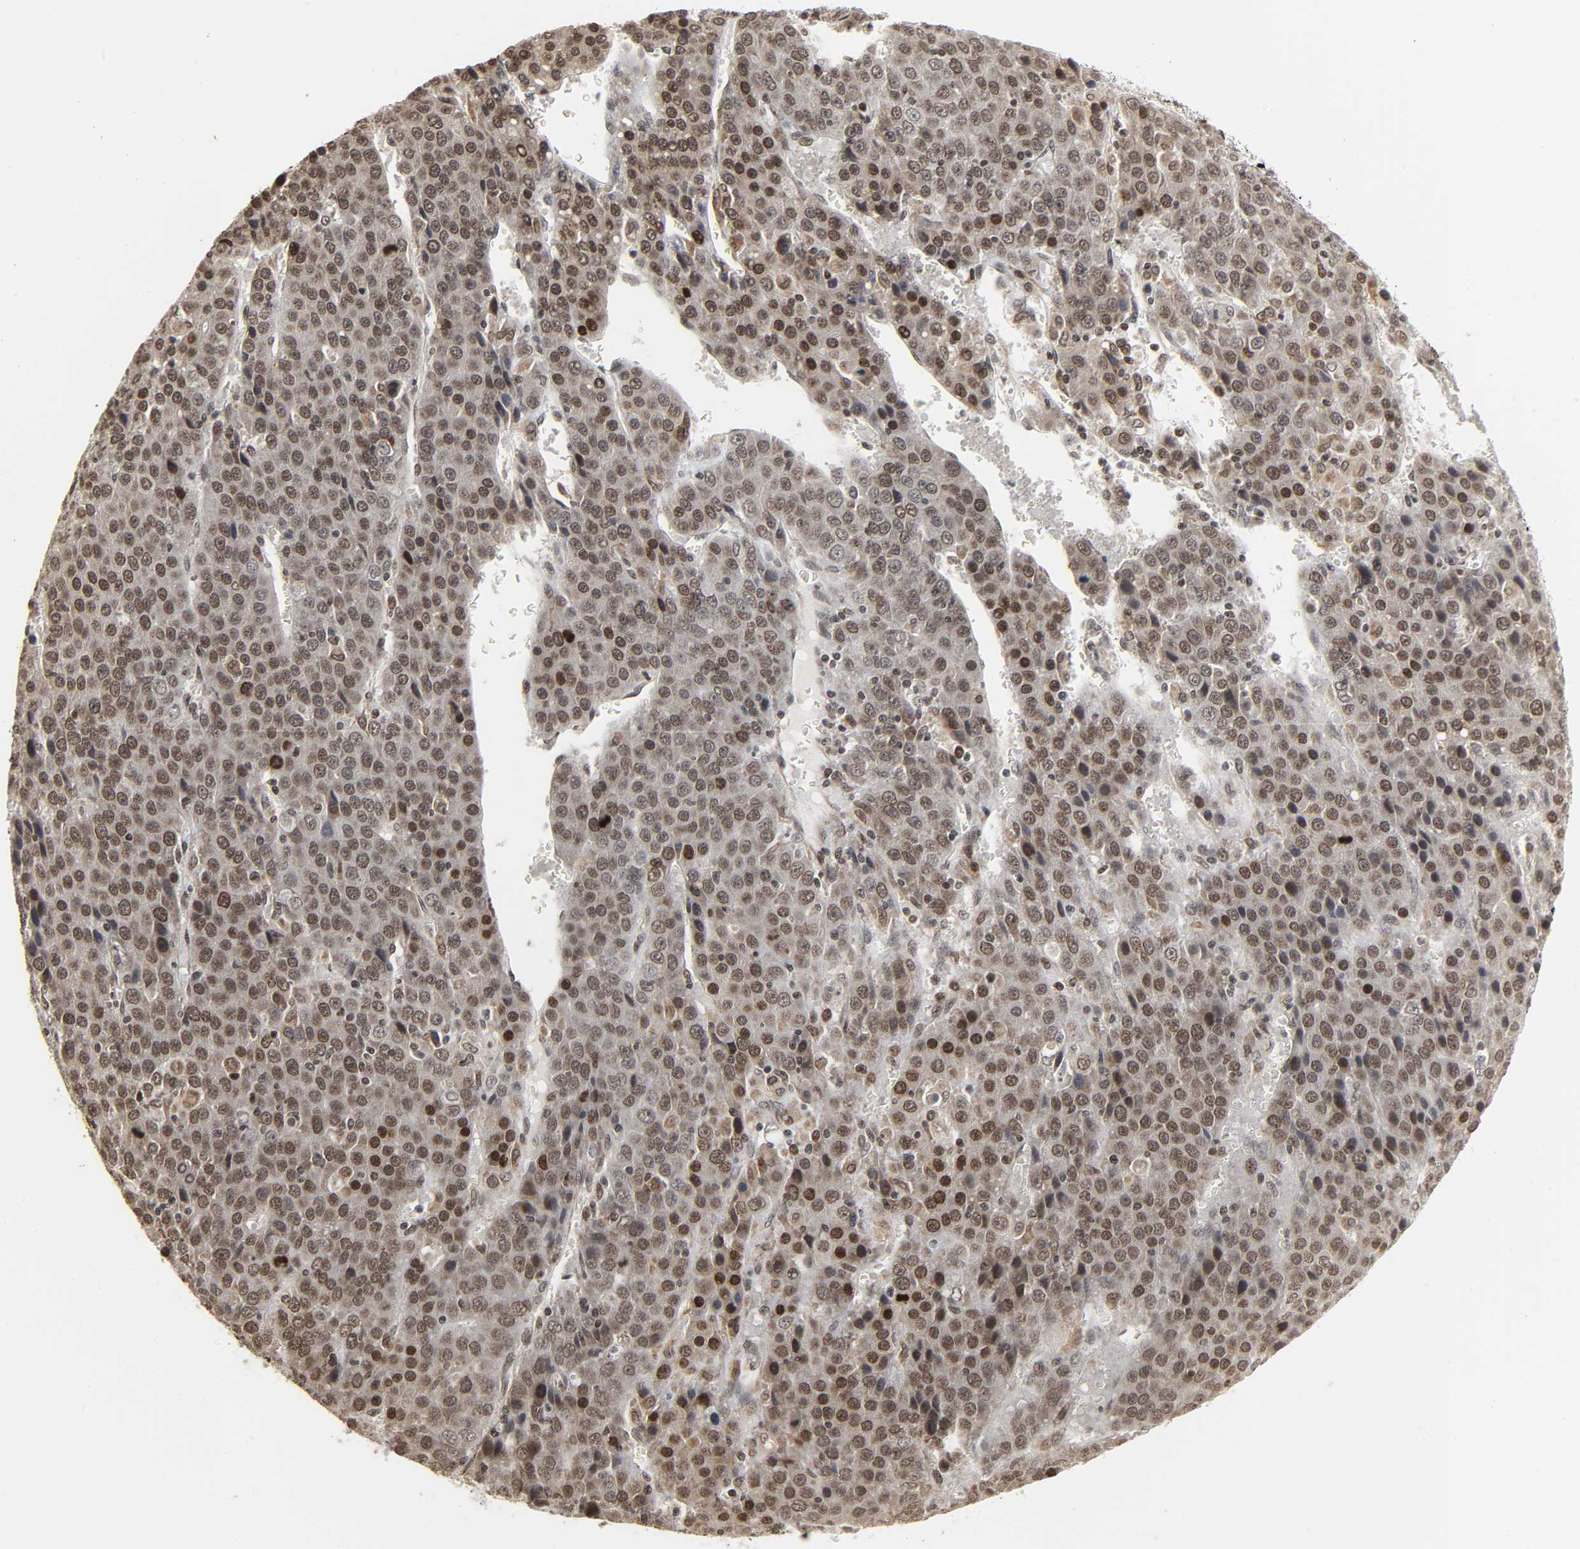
{"staining": {"intensity": "moderate", "quantity": "25%-75%", "location": "cytoplasmic/membranous"}, "tissue": "liver cancer", "cell_type": "Tumor cells", "image_type": "cancer", "snomed": [{"axis": "morphology", "description": "Carcinoma, Hepatocellular, NOS"}, {"axis": "topography", "description": "Liver"}], "caption": "Immunohistochemistry (IHC) micrograph of neoplastic tissue: human hepatocellular carcinoma (liver) stained using immunohistochemistry (IHC) exhibits medium levels of moderate protein expression localized specifically in the cytoplasmic/membranous of tumor cells, appearing as a cytoplasmic/membranous brown color.", "gene": "XRCC1", "patient": {"sex": "female", "age": 53}}